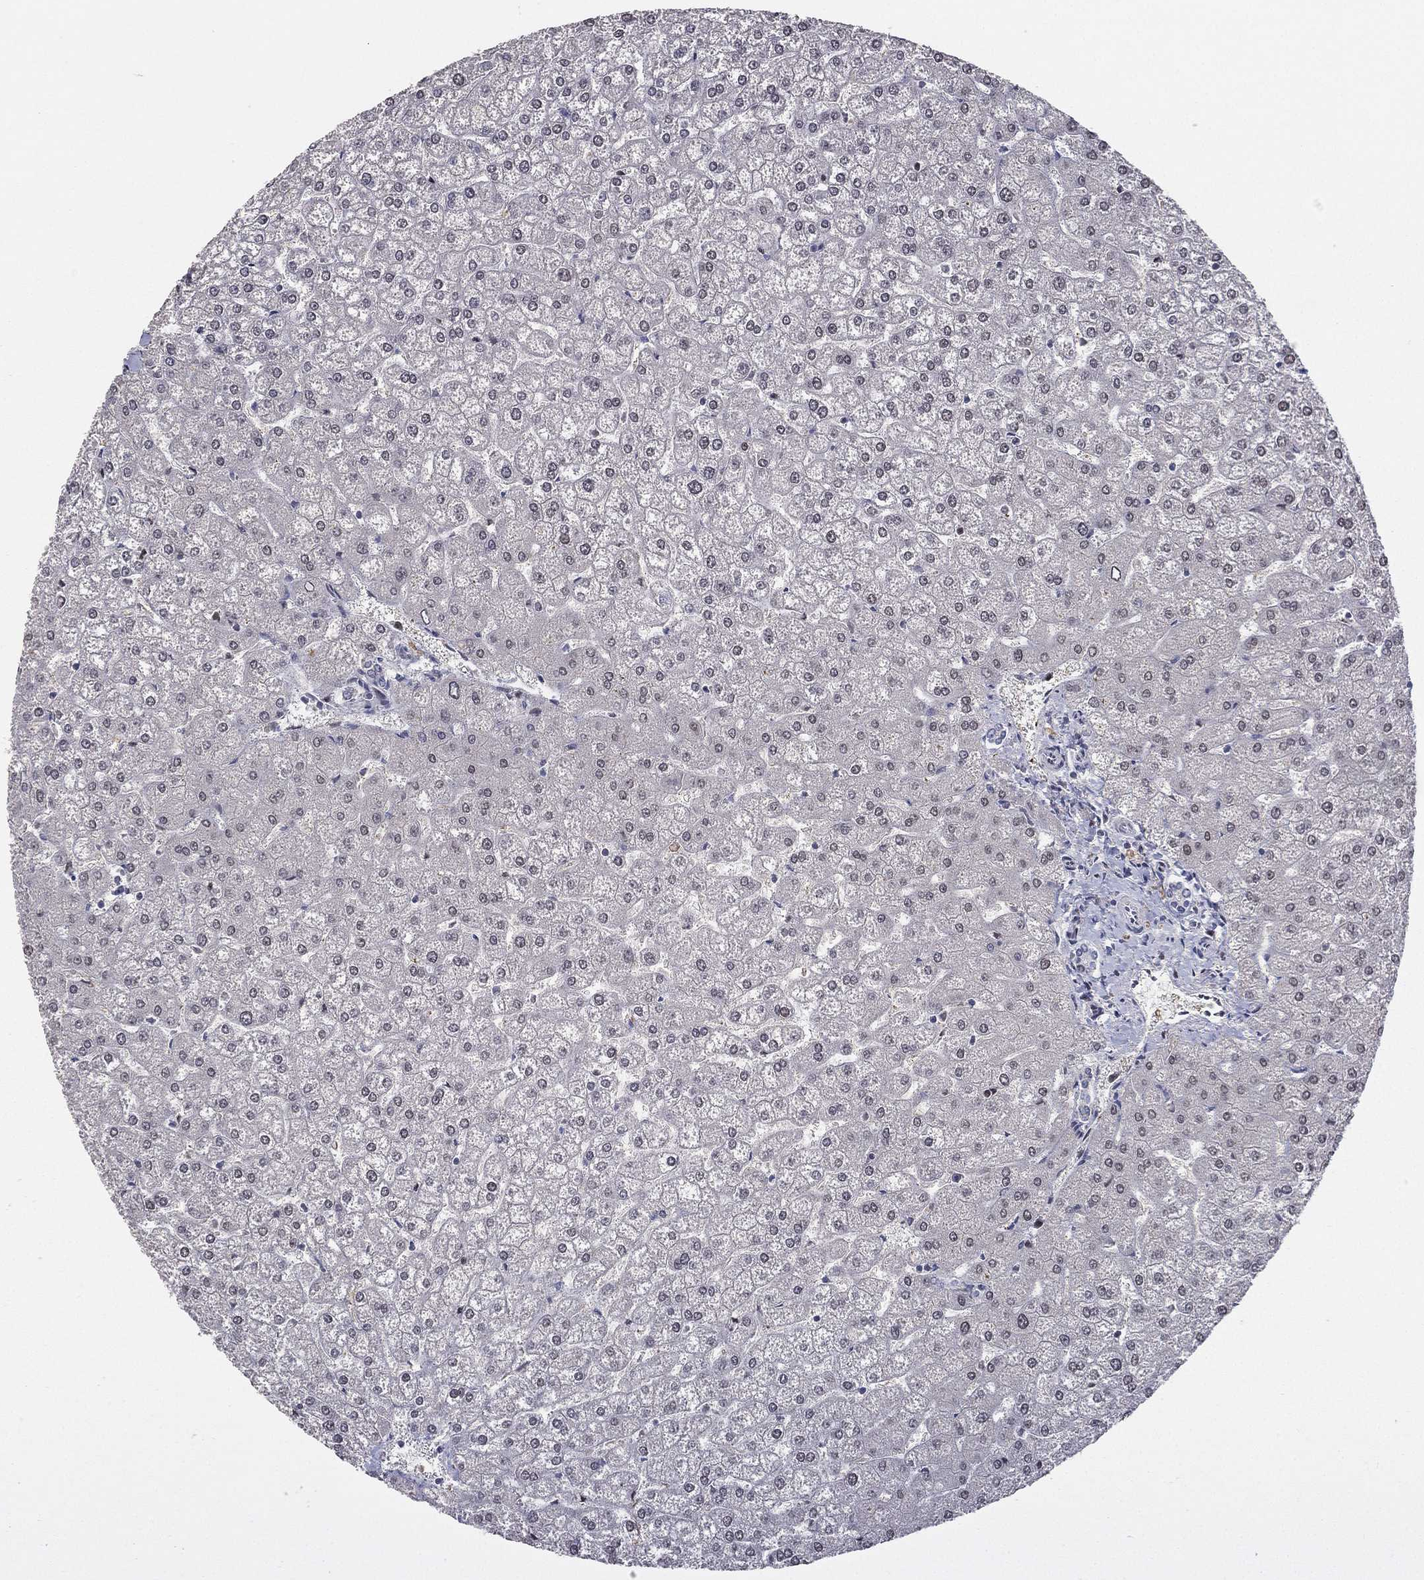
{"staining": {"intensity": "negative", "quantity": "none", "location": "none"}, "tissue": "liver", "cell_type": "Cholangiocytes", "image_type": "normal", "snomed": [{"axis": "morphology", "description": "Normal tissue, NOS"}, {"axis": "topography", "description": "Liver"}], "caption": "The IHC micrograph has no significant staining in cholangiocytes of liver.", "gene": "RTF1", "patient": {"sex": "female", "age": 32}}